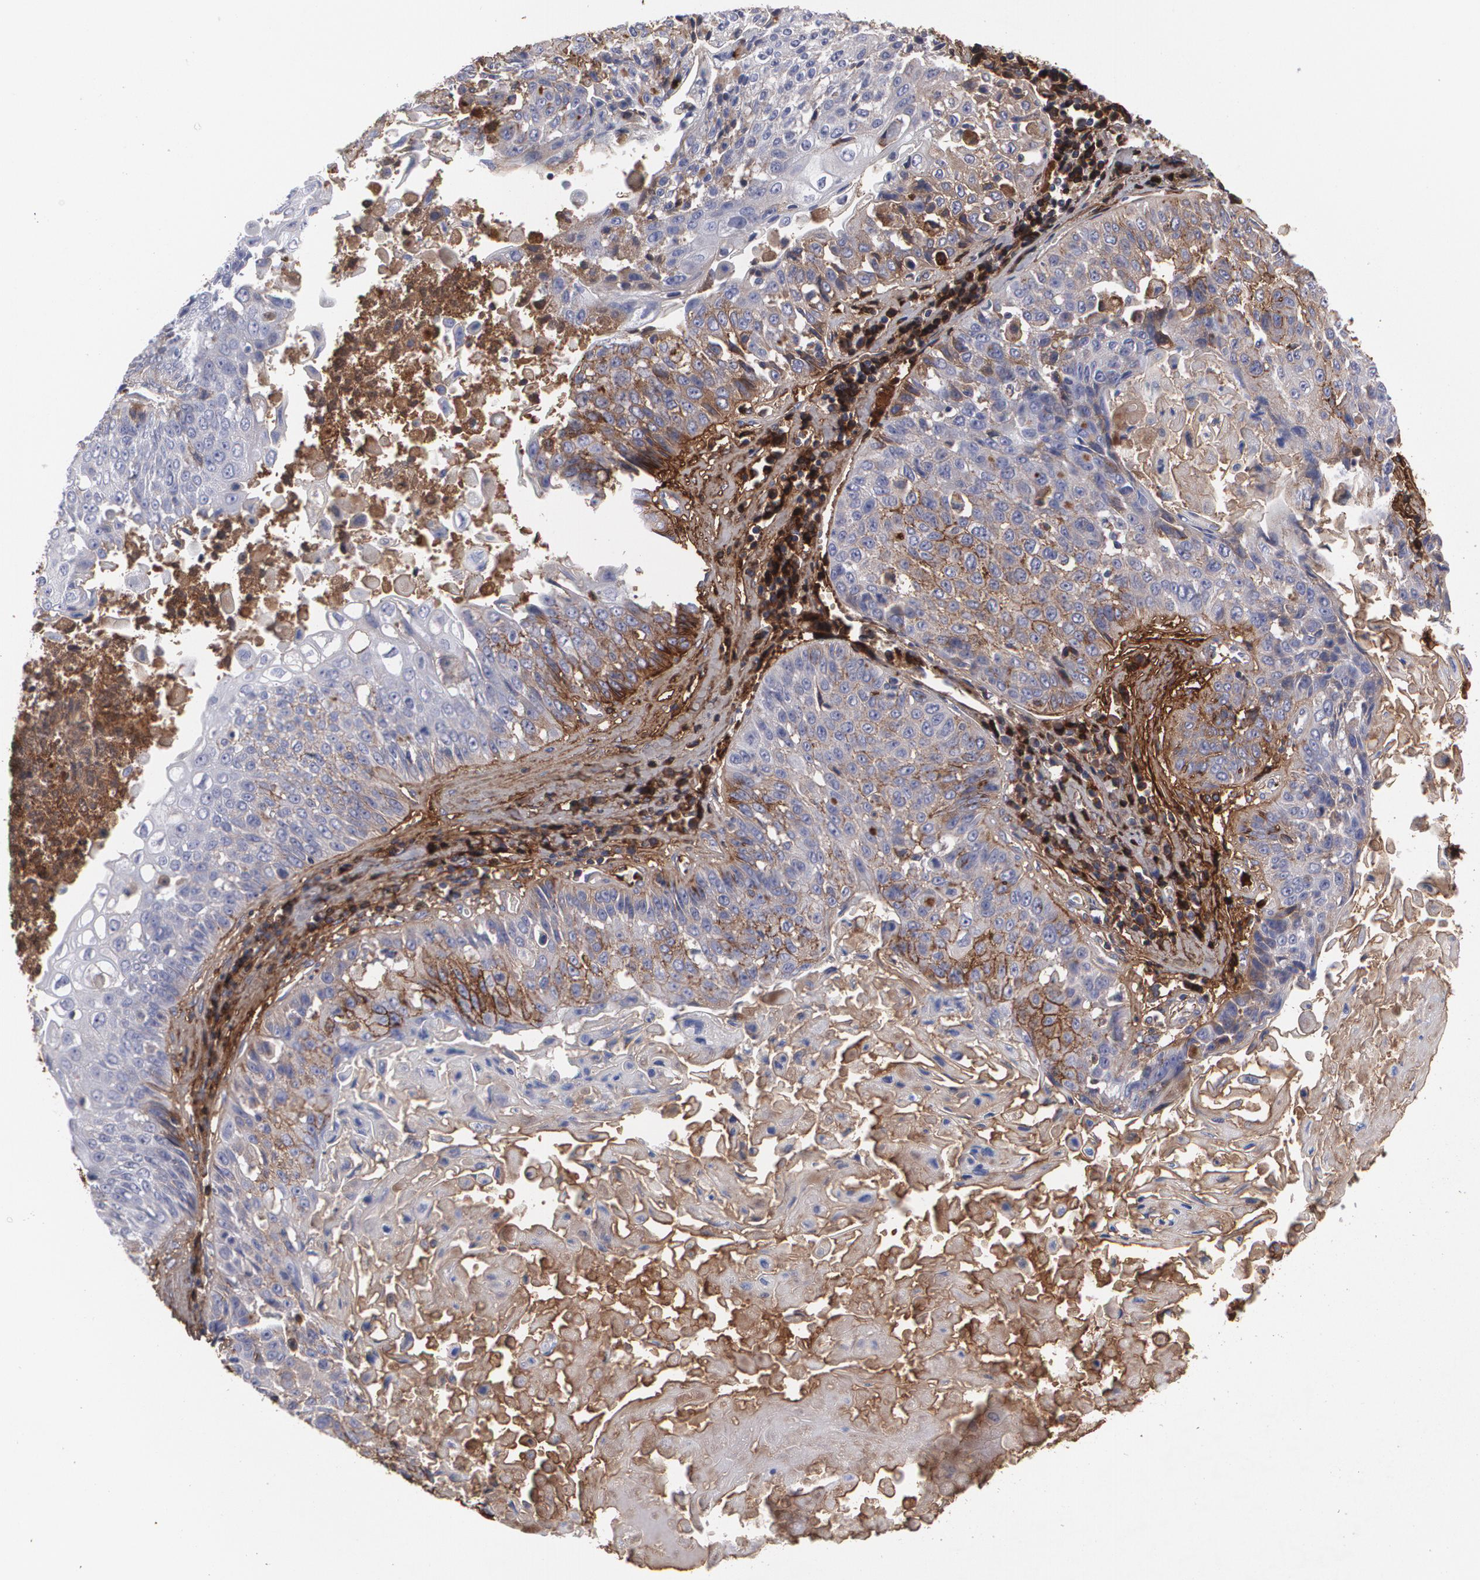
{"staining": {"intensity": "moderate", "quantity": "25%-75%", "location": "cytoplasmic/membranous"}, "tissue": "lung cancer", "cell_type": "Tumor cells", "image_type": "cancer", "snomed": [{"axis": "morphology", "description": "Adenocarcinoma, NOS"}, {"axis": "topography", "description": "Lung"}], "caption": "Lung cancer stained with a brown dye demonstrates moderate cytoplasmic/membranous positive staining in approximately 25%-75% of tumor cells.", "gene": "FBLN1", "patient": {"sex": "male", "age": 60}}